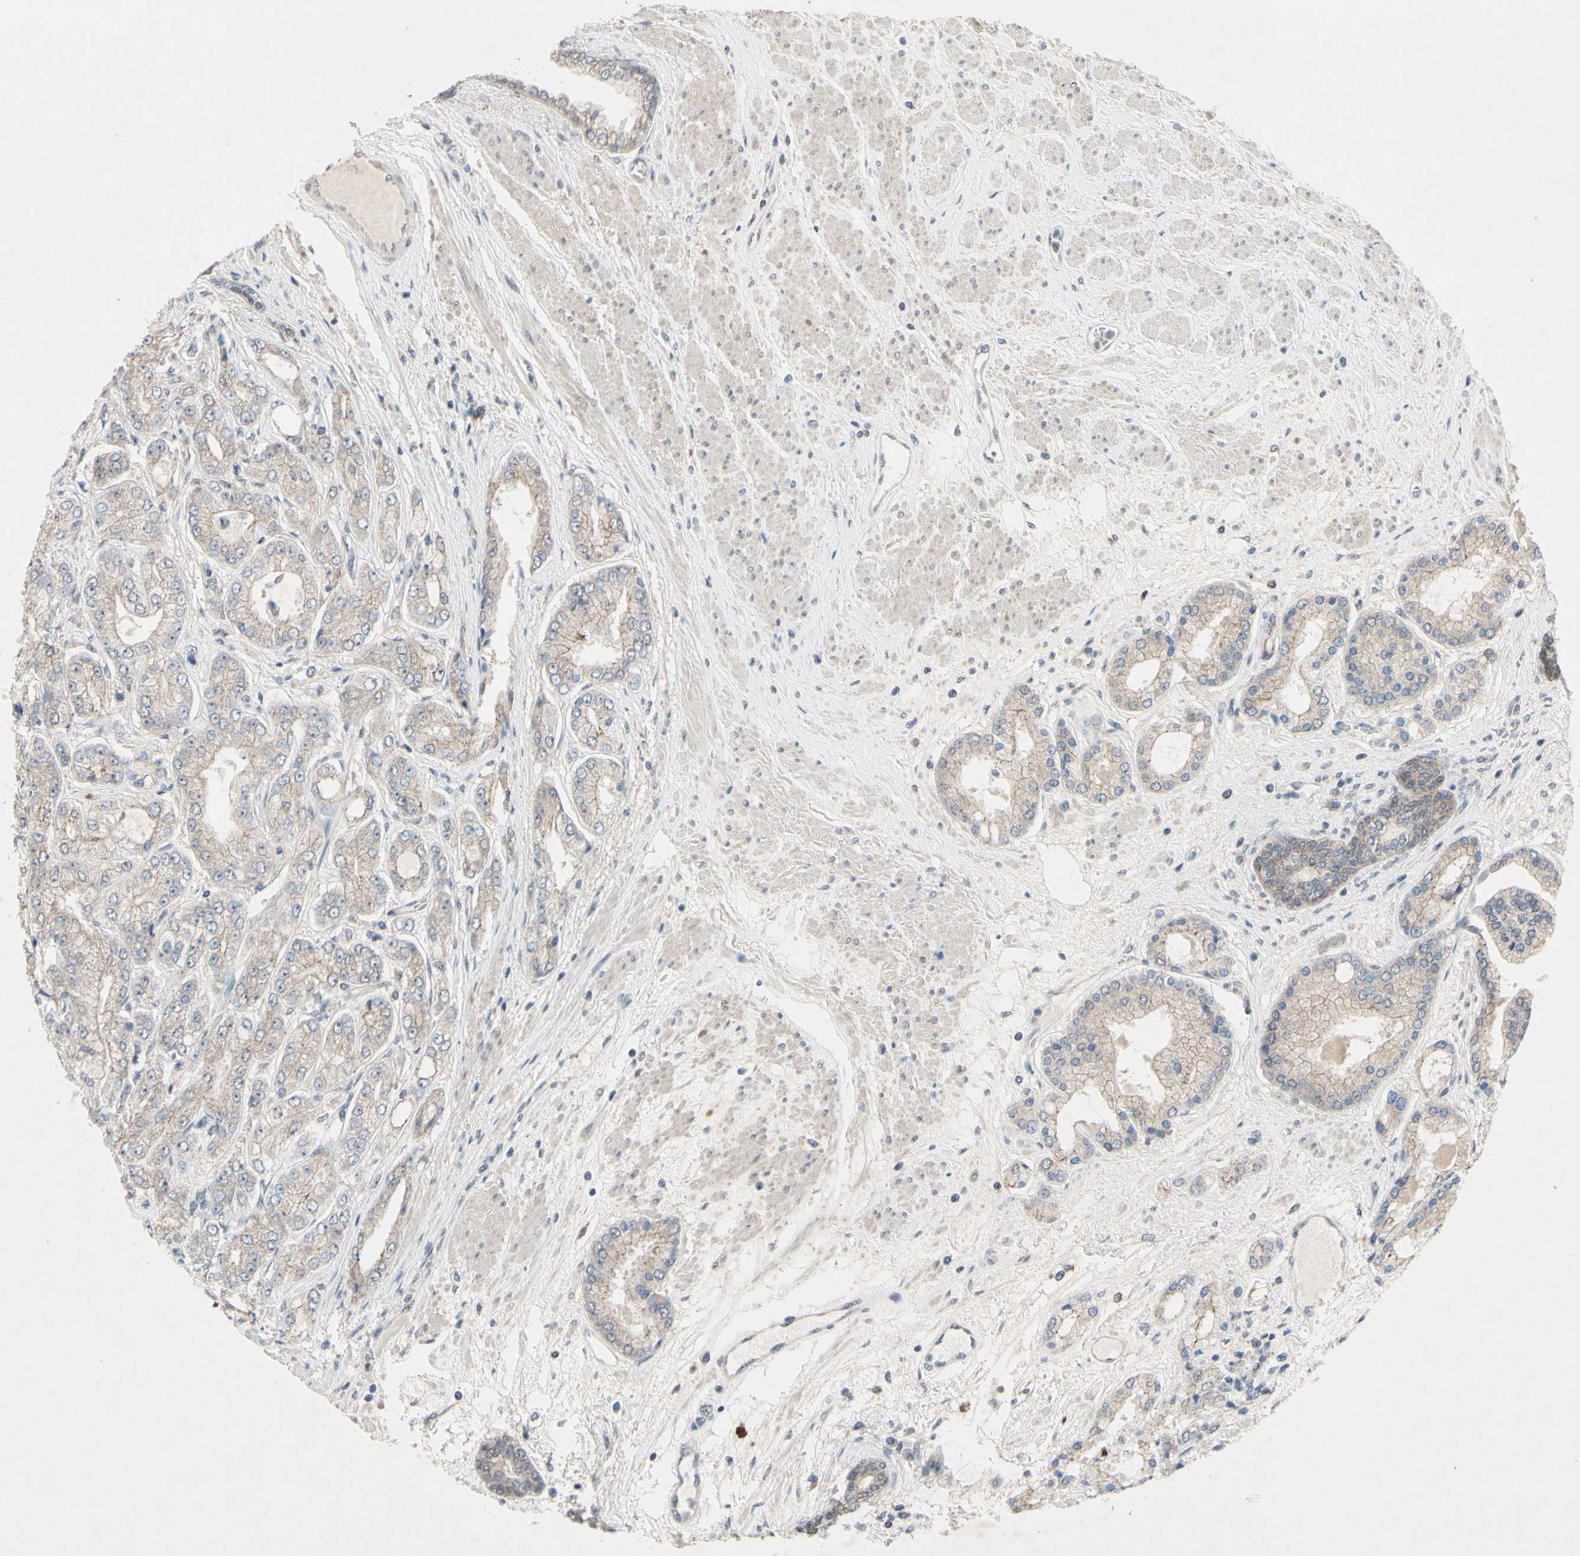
{"staining": {"intensity": "weak", "quantity": ">75%", "location": "cytoplasmic/membranous"}, "tissue": "prostate cancer", "cell_type": "Tumor cells", "image_type": "cancer", "snomed": [{"axis": "morphology", "description": "Adenocarcinoma, High grade"}, {"axis": "topography", "description": "Prostate"}], "caption": "Protein expression by IHC displays weak cytoplasmic/membranous staining in approximately >75% of tumor cells in high-grade adenocarcinoma (prostate).", "gene": "CDCP1", "patient": {"sex": "male", "age": 59}}